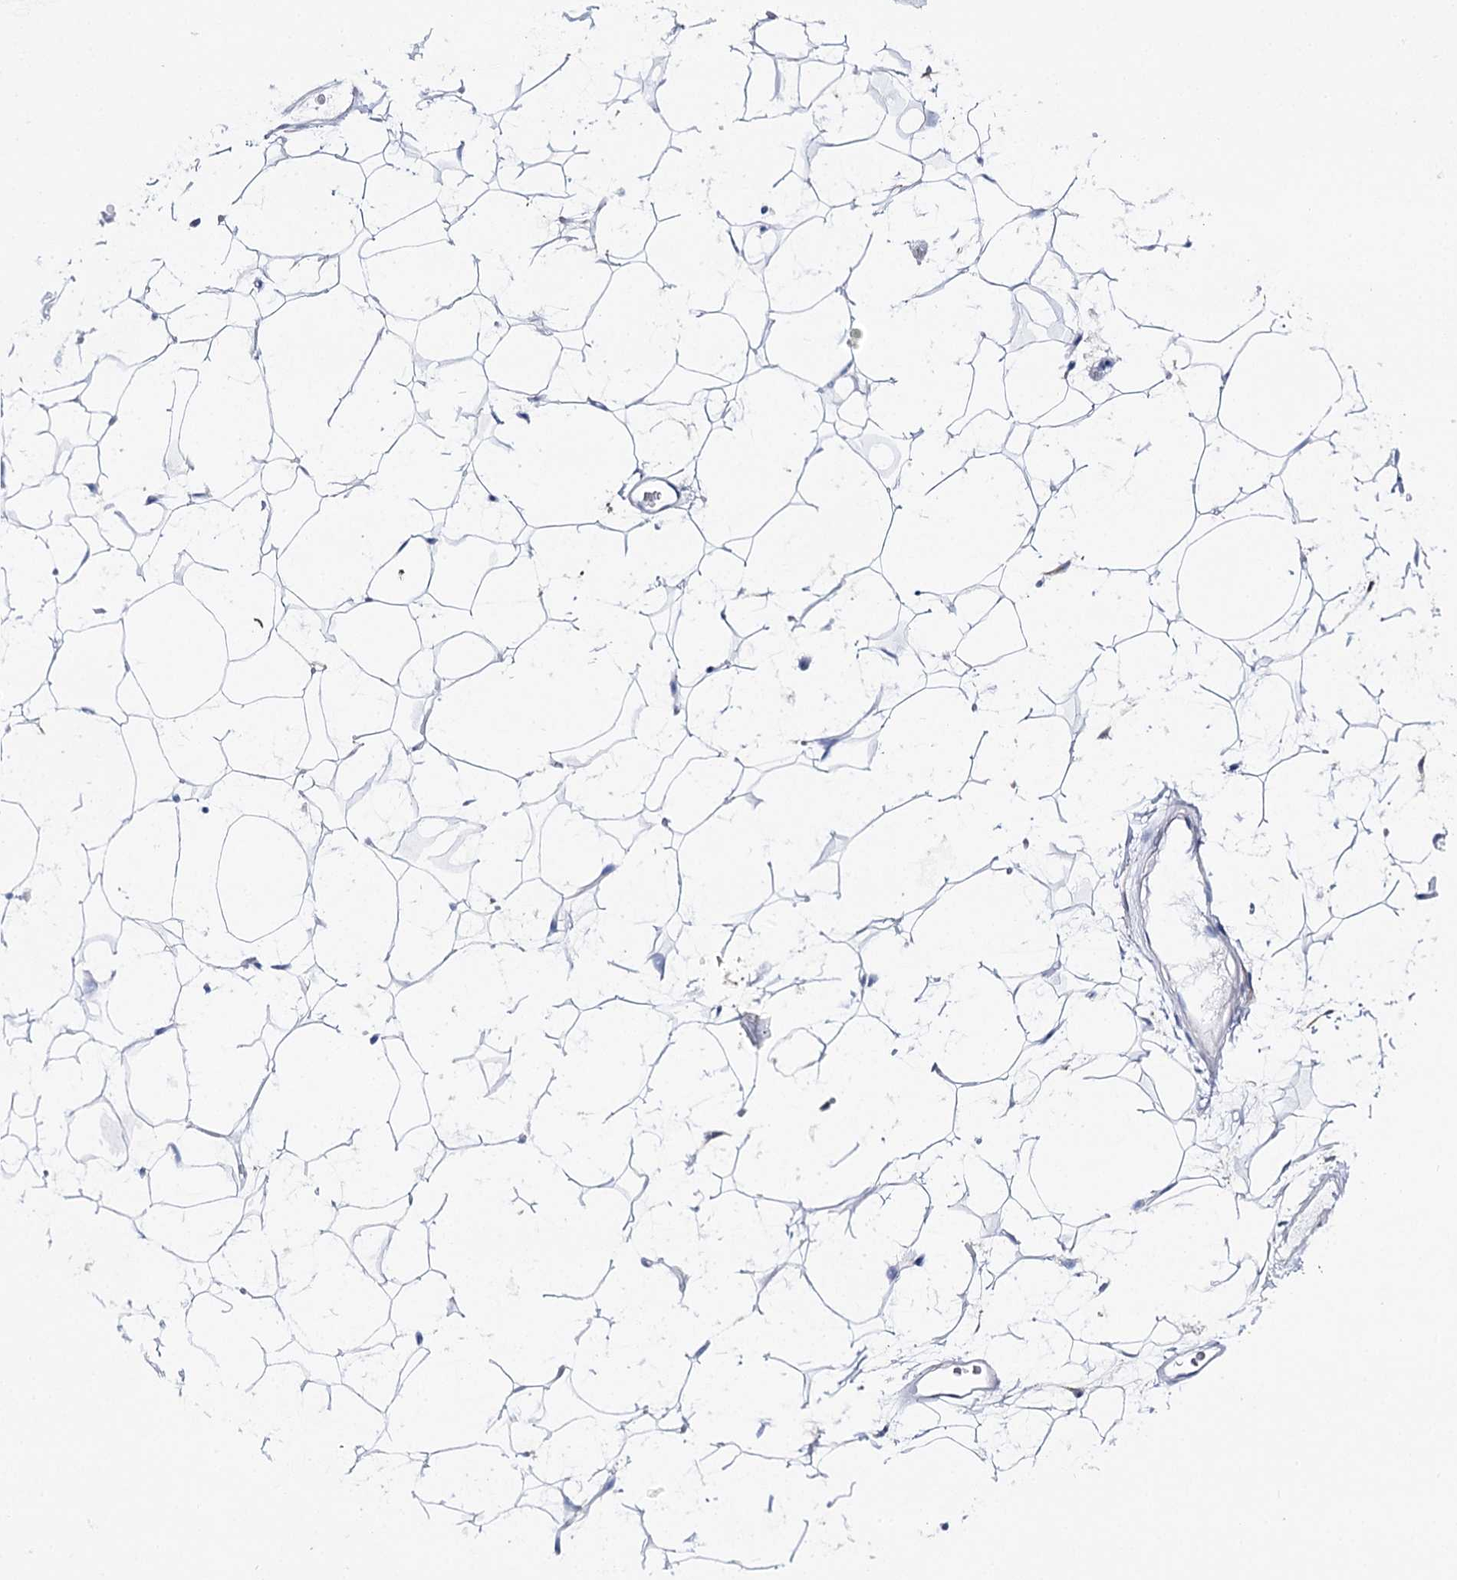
{"staining": {"intensity": "negative", "quantity": "none", "location": "none"}, "tissue": "adipose tissue", "cell_type": "Adipocytes", "image_type": "normal", "snomed": [{"axis": "morphology", "description": "Normal tissue, NOS"}, {"axis": "topography", "description": "Breast"}], "caption": "This is an IHC image of normal adipose tissue. There is no expression in adipocytes.", "gene": "UGDH", "patient": {"sex": "female", "age": 26}}